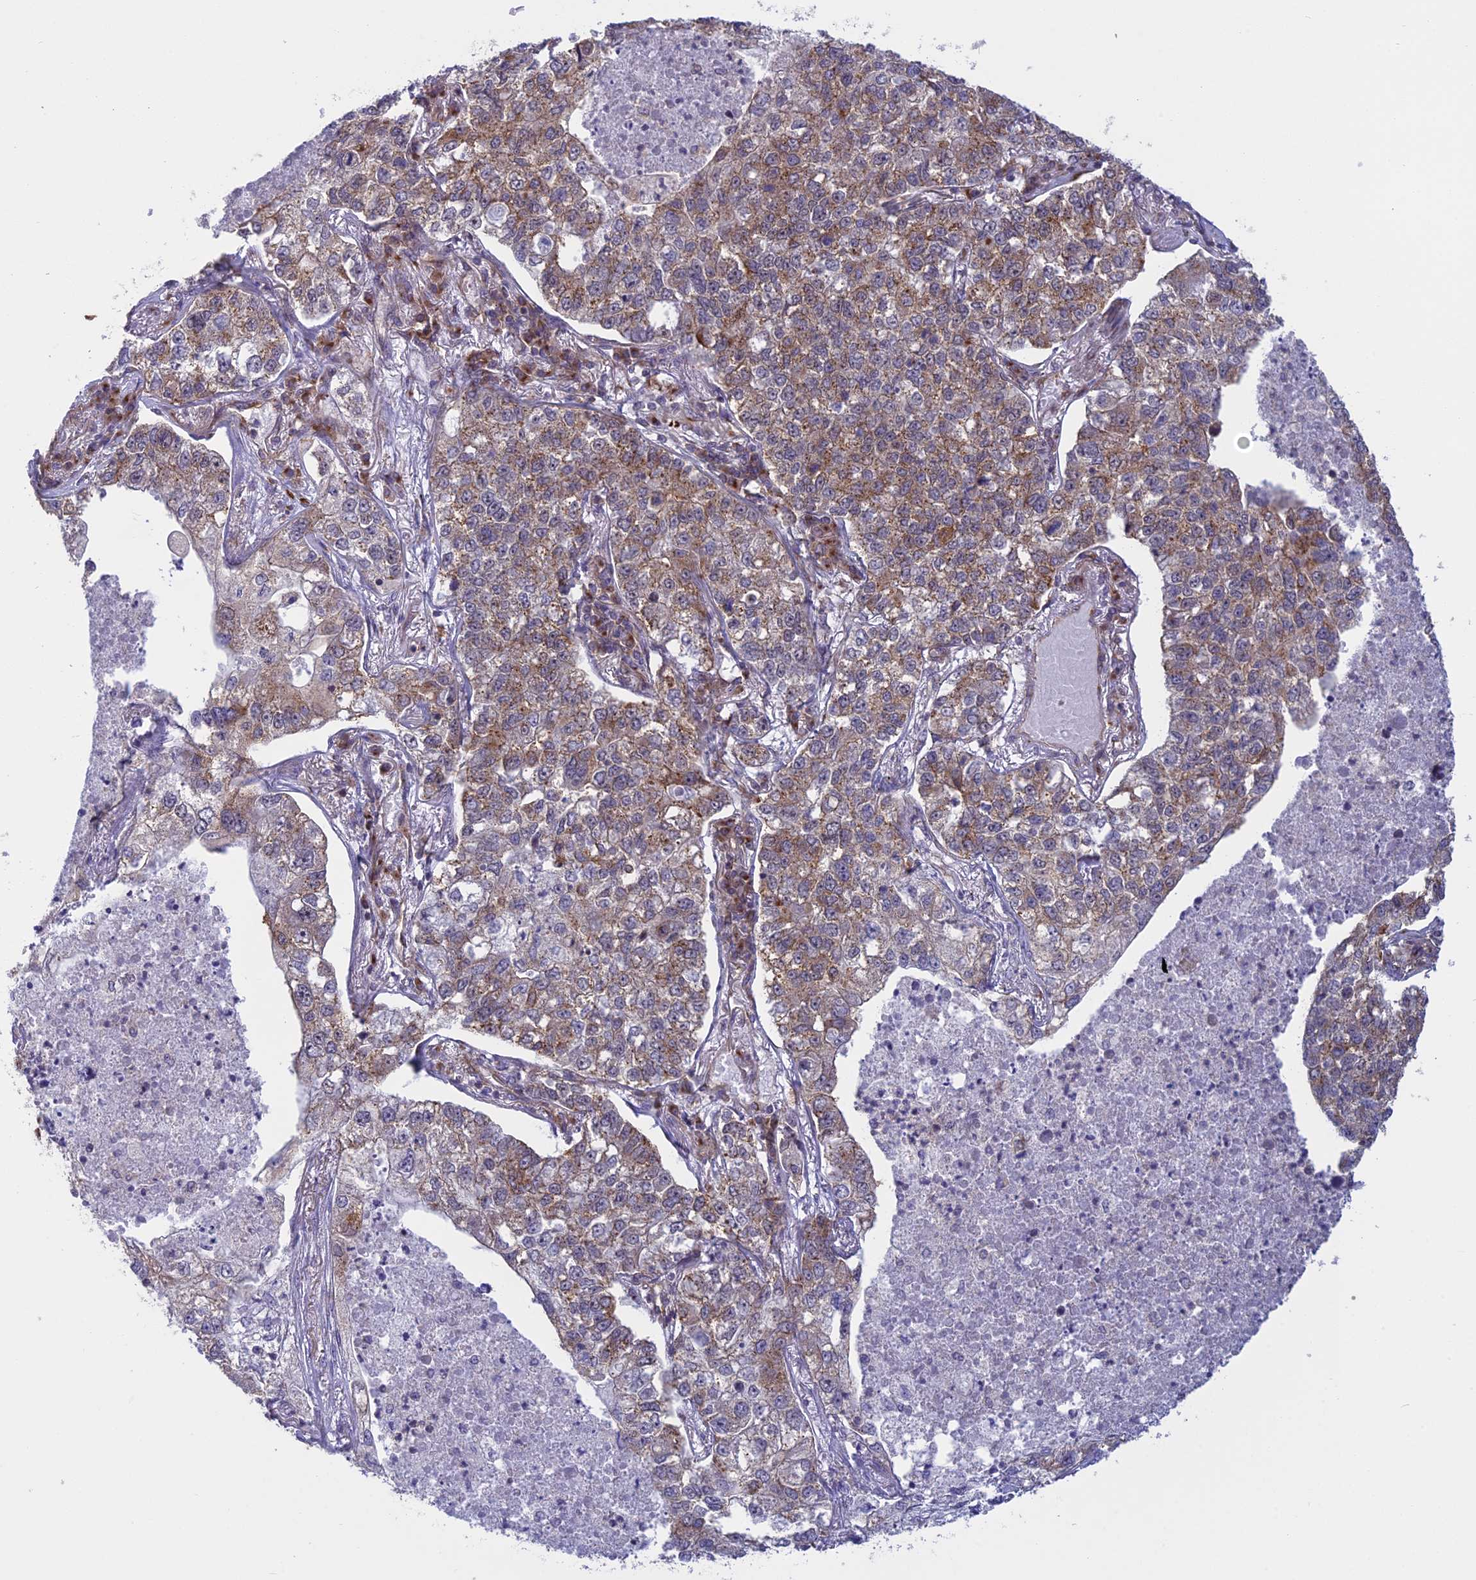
{"staining": {"intensity": "weak", "quantity": "25%-75%", "location": "cytoplasmic/membranous"}, "tissue": "lung cancer", "cell_type": "Tumor cells", "image_type": "cancer", "snomed": [{"axis": "morphology", "description": "Adenocarcinoma, NOS"}, {"axis": "topography", "description": "Lung"}], "caption": "A micrograph of human lung cancer (adenocarcinoma) stained for a protein exhibits weak cytoplasmic/membranous brown staining in tumor cells.", "gene": "CLINT1", "patient": {"sex": "male", "age": 49}}